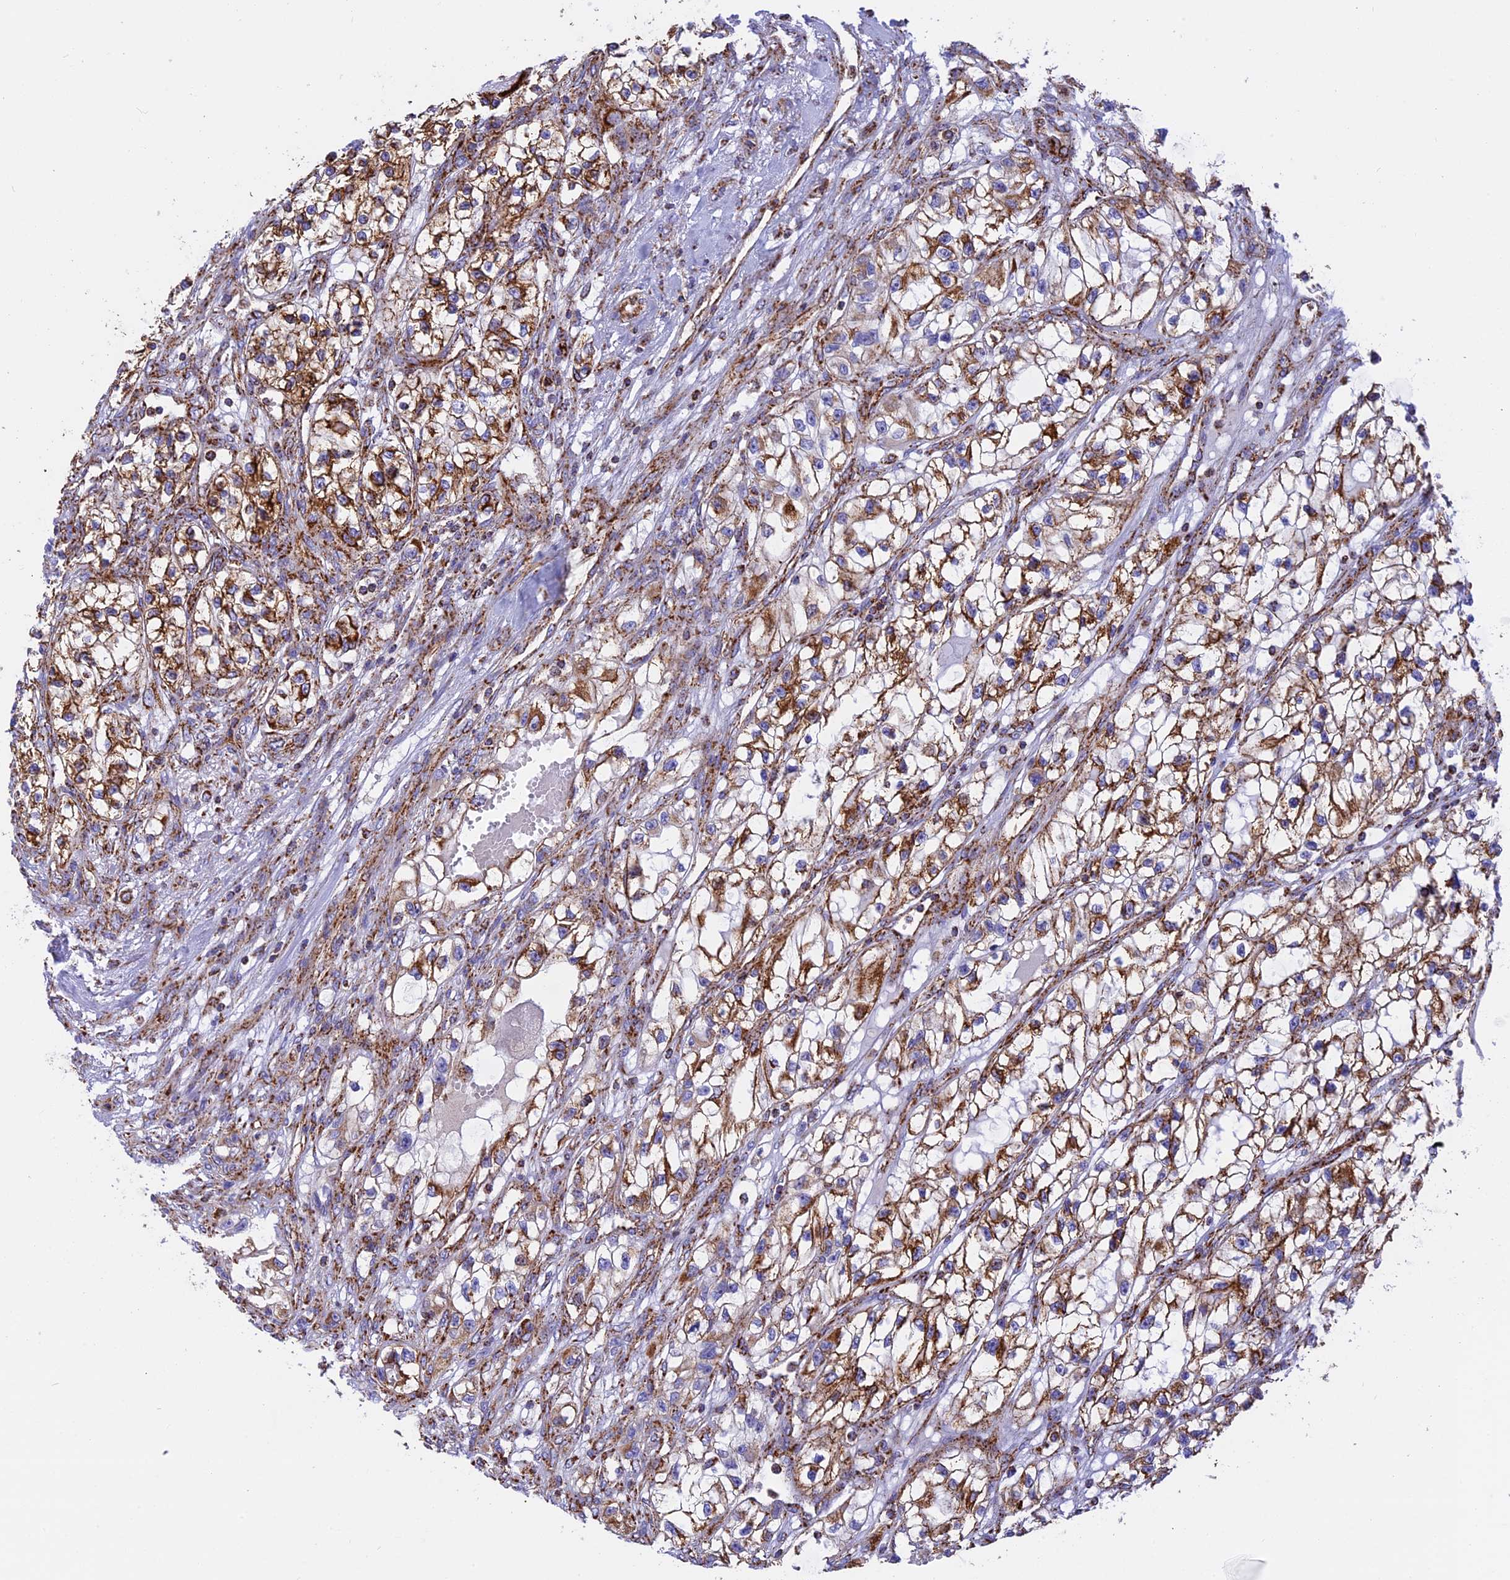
{"staining": {"intensity": "strong", "quantity": "25%-75%", "location": "cytoplasmic/membranous"}, "tissue": "renal cancer", "cell_type": "Tumor cells", "image_type": "cancer", "snomed": [{"axis": "morphology", "description": "Adenocarcinoma, NOS"}, {"axis": "topography", "description": "Kidney"}], "caption": "Immunohistochemistry (IHC) (DAB (3,3'-diaminobenzidine)) staining of human renal cancer demonstrates strong cytoplasmic/membranous protein expression in about 25%-75% of tumor cells. The staining was performed using DAB (3,3'-diaminobenzidine), with brown indicating positive protein expression. Nuclei are stained blue with hematoxylin.", "gene": "UQCRB", "patient": {"sex": "female", "age": 57}}